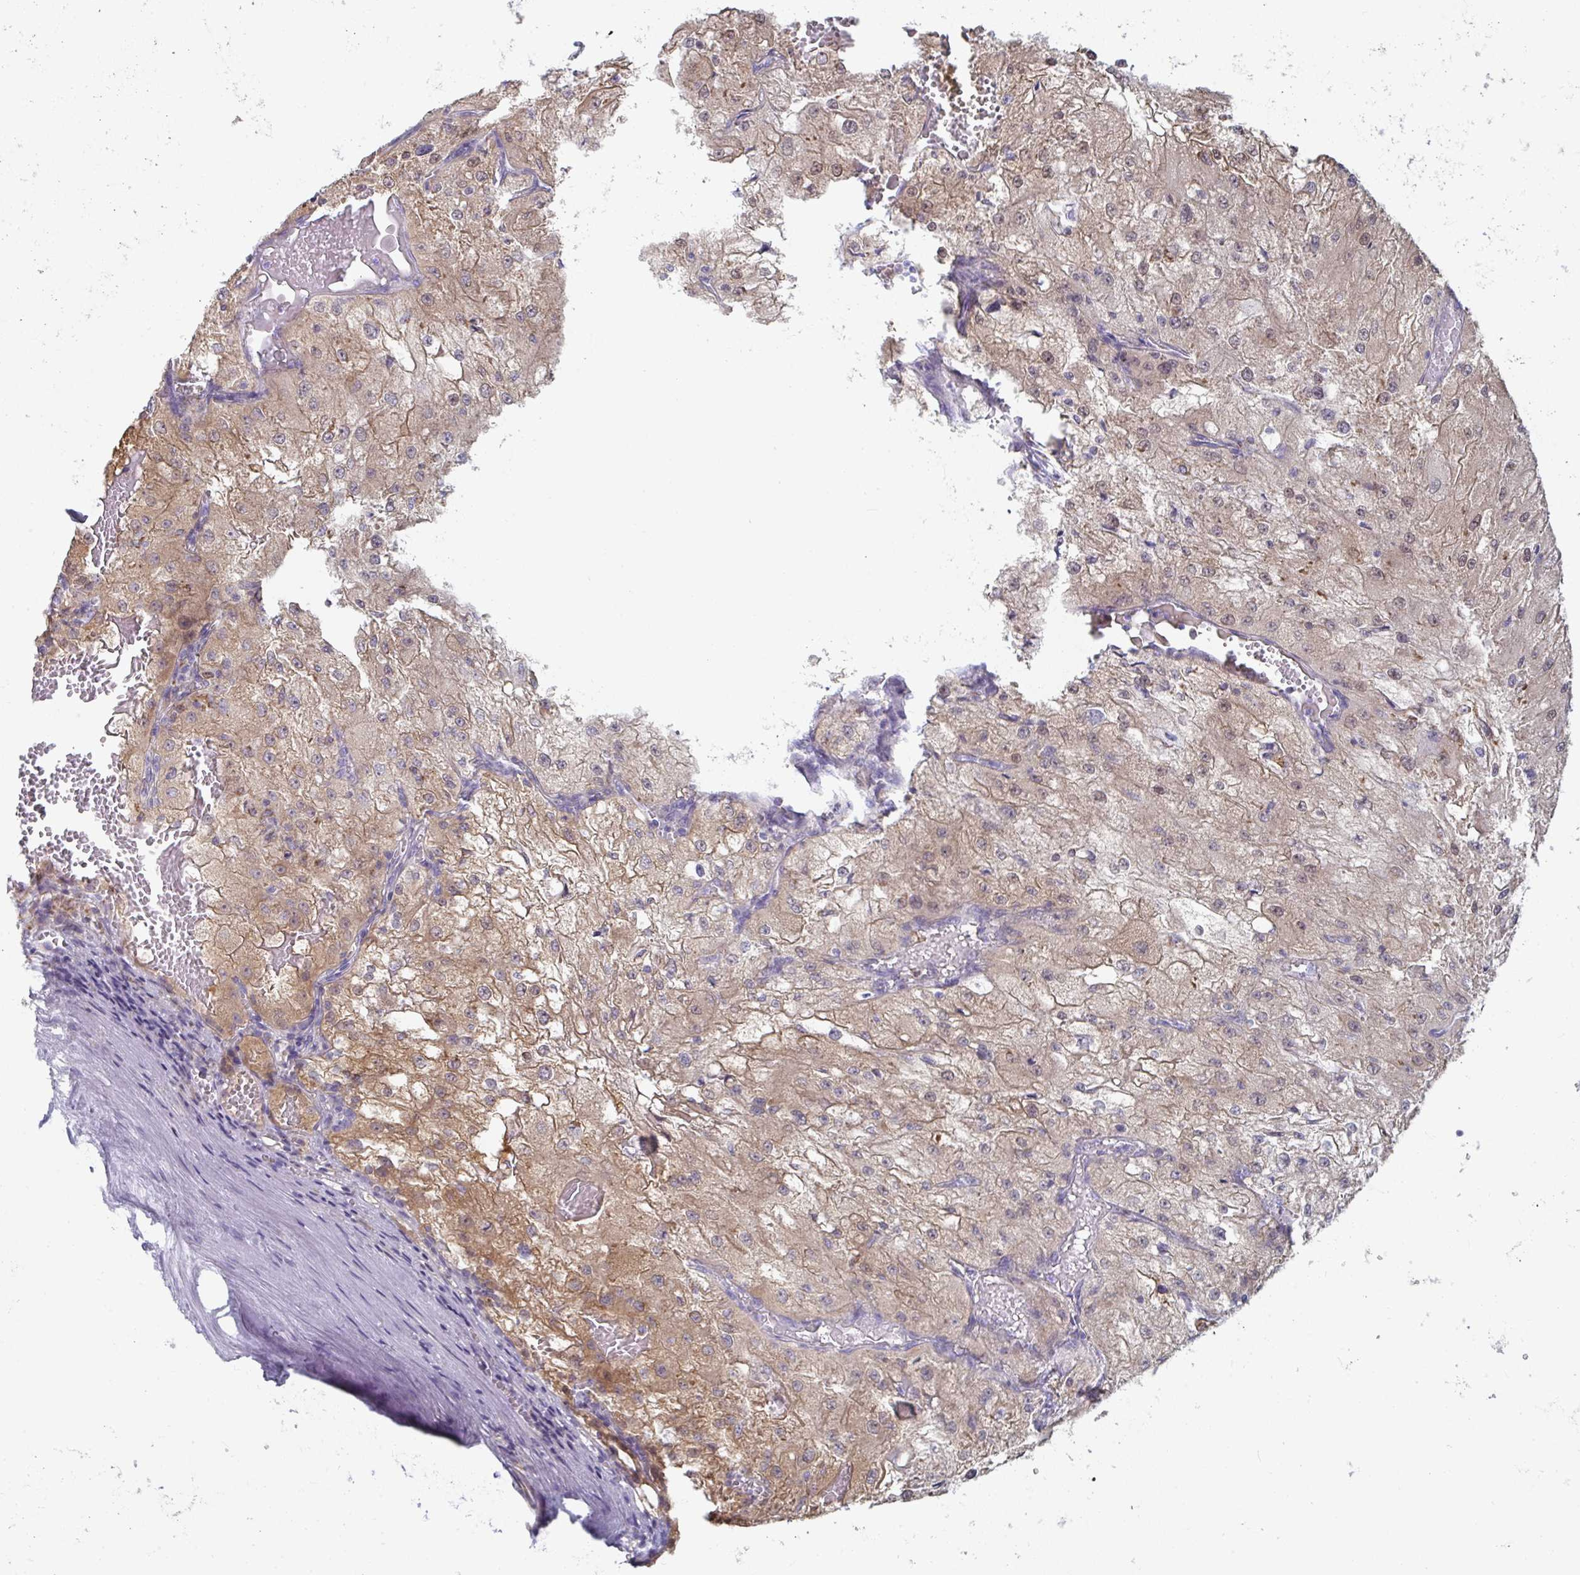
{"staining": {"intensity": "moderate", "quantity": ">75%", "location": "cytoplasmic/membranous,nuclear"}, "tissue": "renal cancer", "cell_type": "Tumor cells", "image_type": "cancer", "snomed": [{"axis": "morphology", "description": "Adenocarcinoma, NOS"}, {"axis": "topography", "description": "Kidney"}], "caption": "Moderate cytoplasmic/membranous and nuclear expression is identified in about >75% of tumor cells in renal adenocarcinoma.", "gene": "MGAM2", "patient": {"sex": "female", "age": 74}}